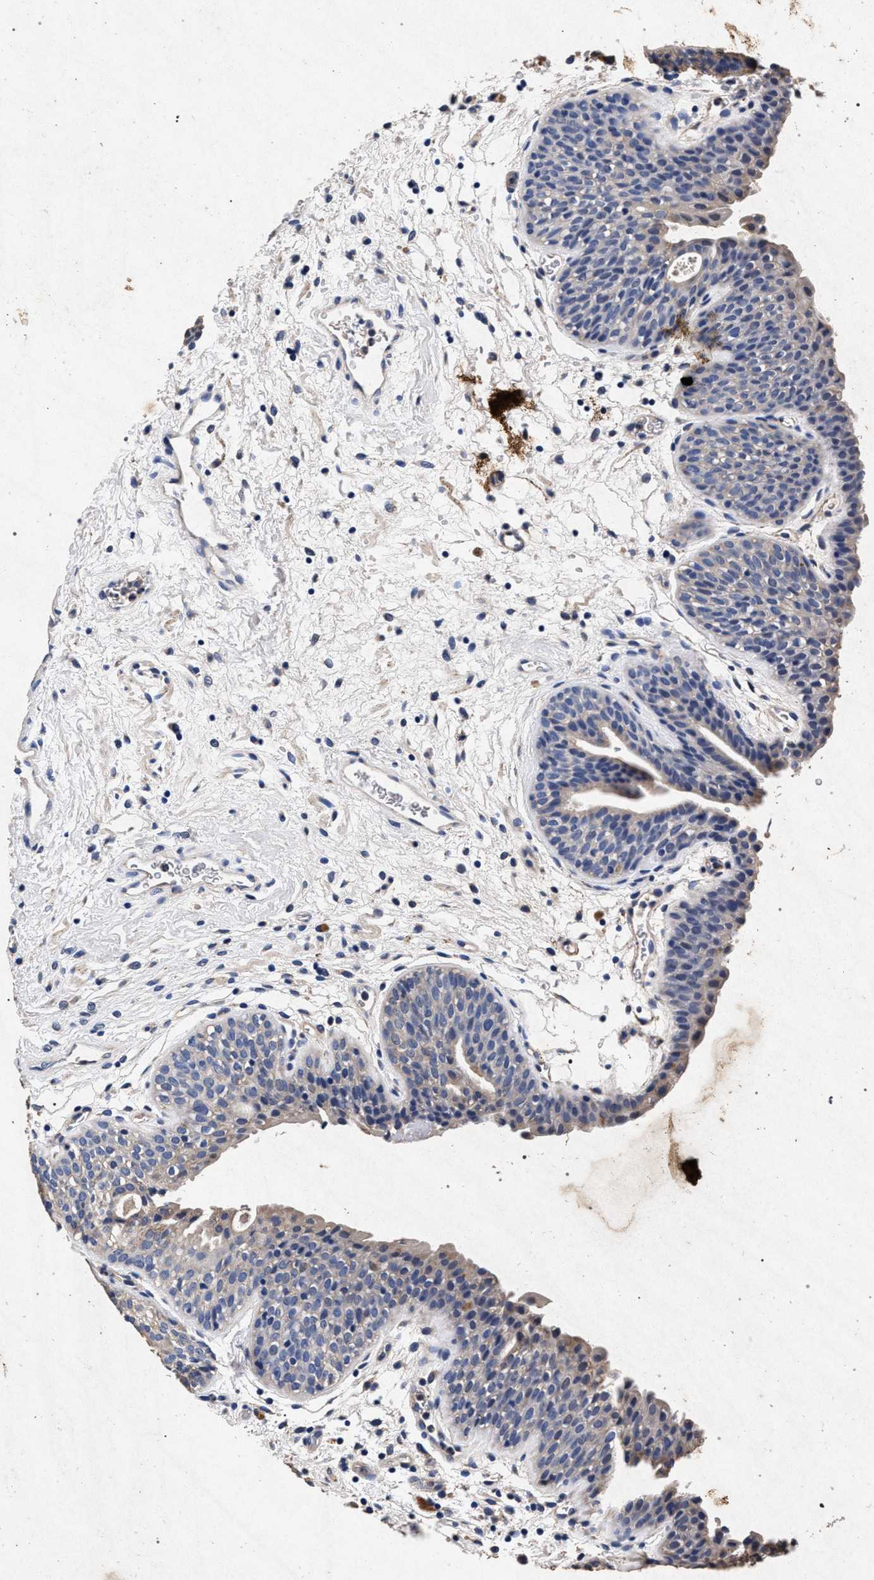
{"staining": {"intensity": "weak", "quantity": "25%-75%", "location": "cytoplasmic/membranous"}, "tissue": "urinary bladder", "cell_type": "Urothelial cells", "image_type": "normal", "snomed": [{"axis": "morphology", "description": "Normal tissue, NOS"}, {"axis": "topography", "description": "Urinary bladder"}], "caption": "High-power microscopy captured an immunohistochemistry histopathology image of normal urinary bladder, revealing weak cytoplasmic/membranous positivity in about 25%-75% of urothelial cells.", "gene": "ATP1A2", "patient": {"sex": "male", "age": 37}}